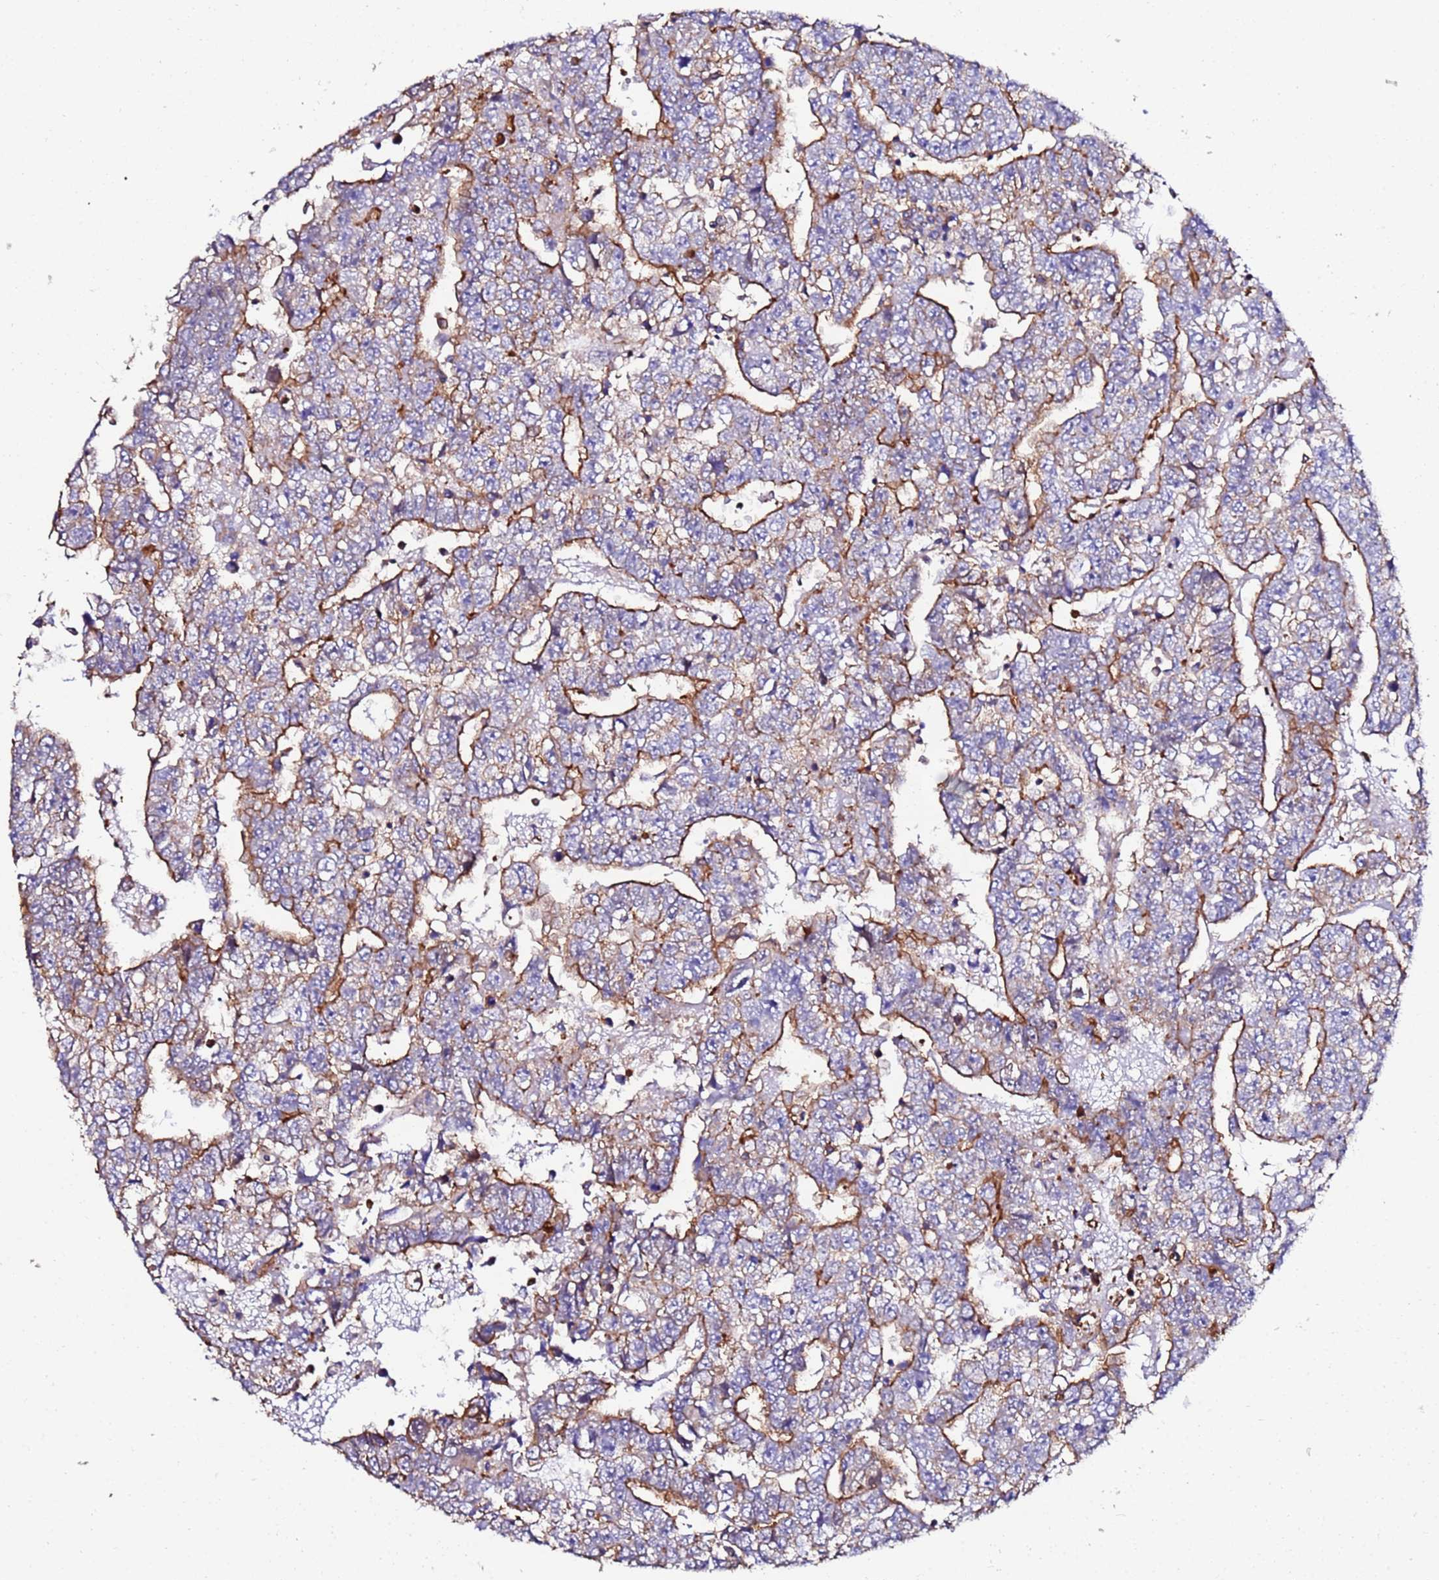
{"staining": {"intensity": "moderate", "quantity": "25%-75%", "location": "cytoplasmic/membranous"}, "tissue": "testis cancer", "cell_type": "Tumor cells", "image_type": "cancer", "snomed": [{"axis": "morphology", "description": "Carcinoma, Embryonal, NOS"}, {"axis": "topography", "description": "Testis"}], "caption": "High-power microscopy captured an immunohistochemistry photomicrograph of embryonal carcinoma (testis), revealing moderate cytoplasmic/membranous positivity in about 25%-75% of tumor cells.", "gene": "POTEE", "patient": {"sex": "male", "age": 25}}